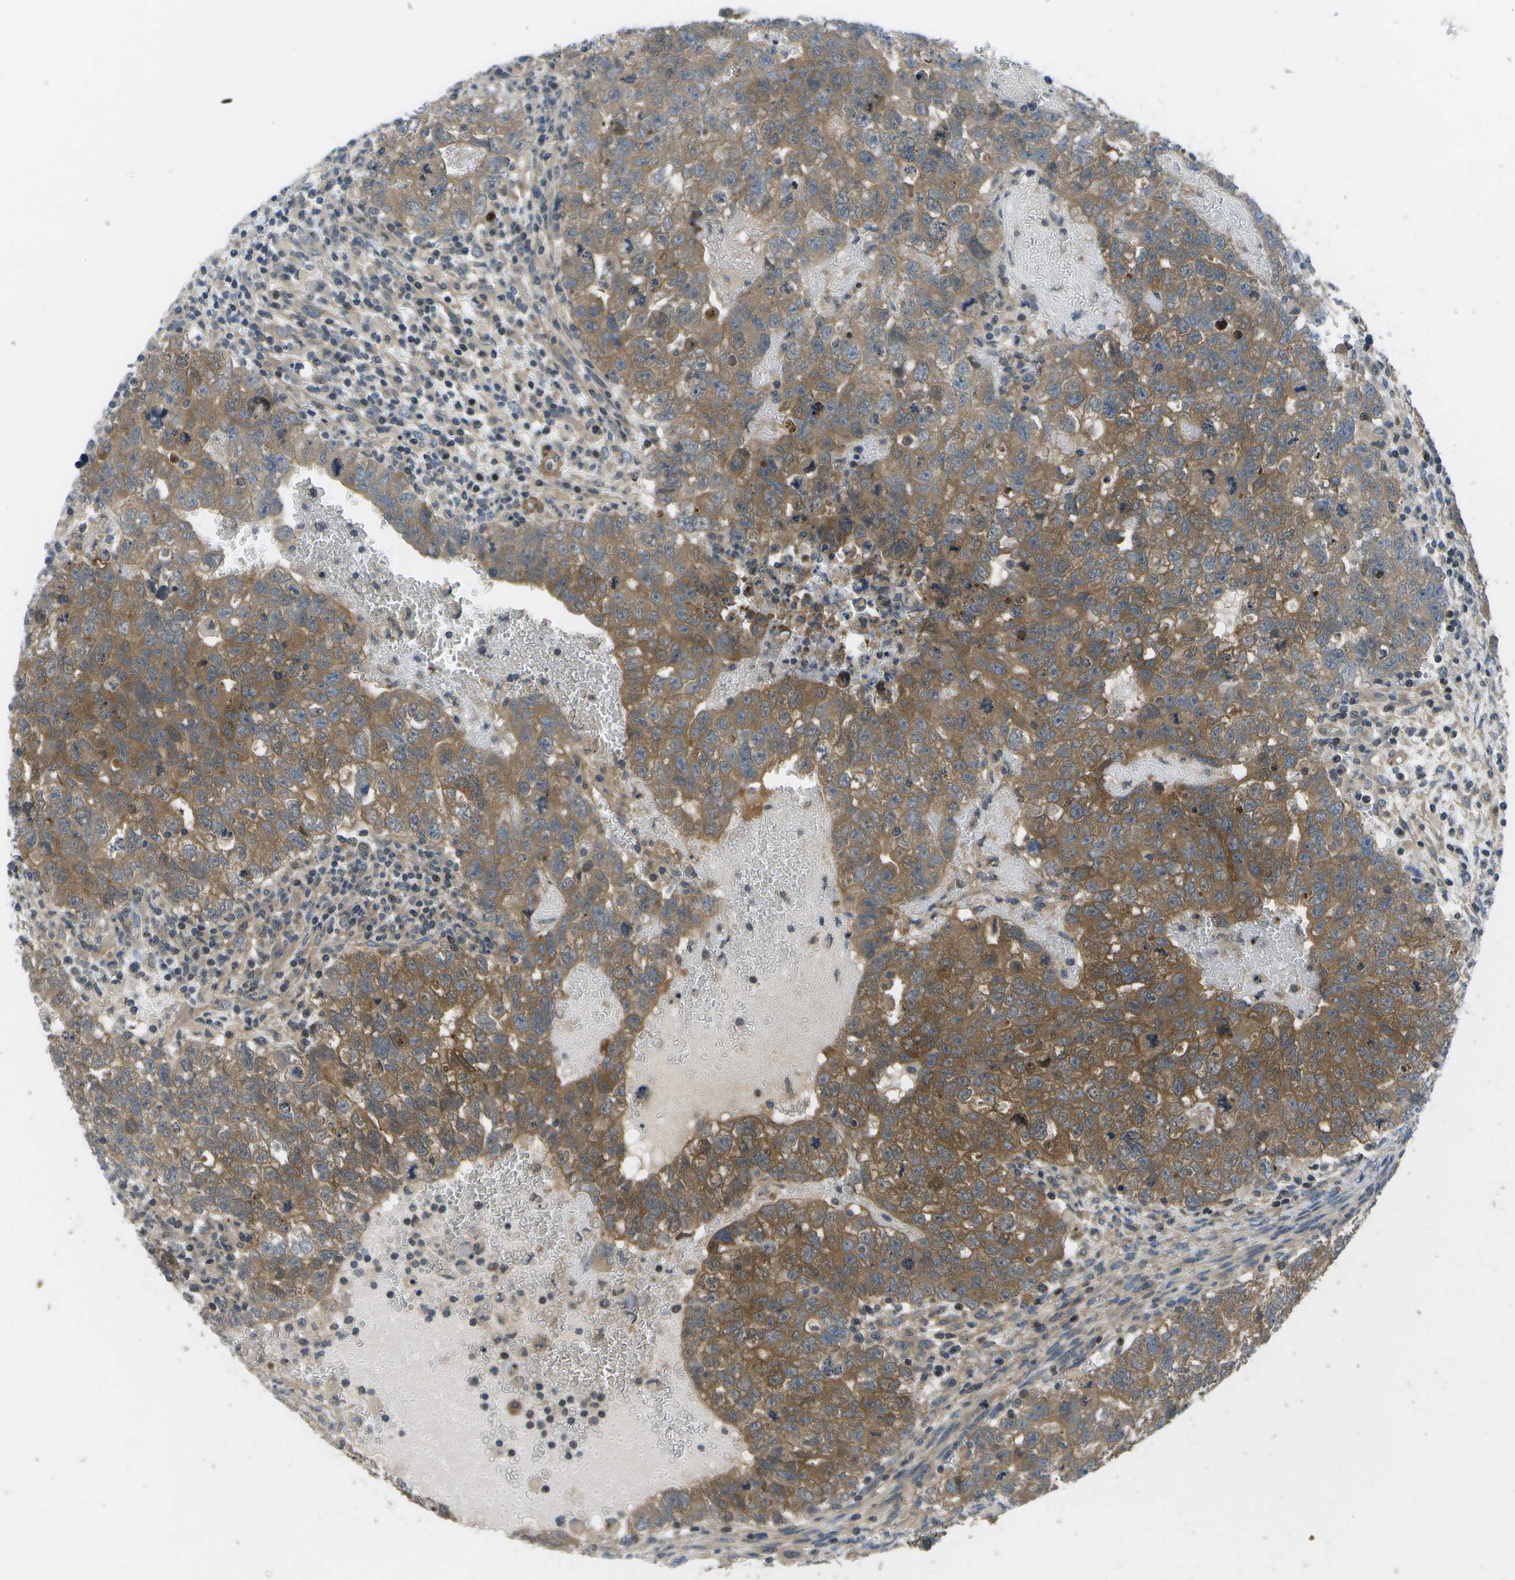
{"staining": {"intensity": "moderate", "quantity": ">75%", "location": "cytoplasmic/membranous"}, "tissue": "testis cancer", "cell_type": "Tumor cells", "image_type": "cancer", "snomed": [{"axis": "morphology", "description": "Seminoma, NOS"}, {"axis": "morphology", "description": "Carcinoma, Embryonal, NOS"}, {"axis": "topography", "description": "Testis"}], "caption": "About >75% of tumor cells in seminoma (testis) show moderate cytoplasmic/membranous protein staining as visualized by brown immunohistochemical staining.", "gene": "ENPP5", "patient": {"sex": "male", "age": 38}}